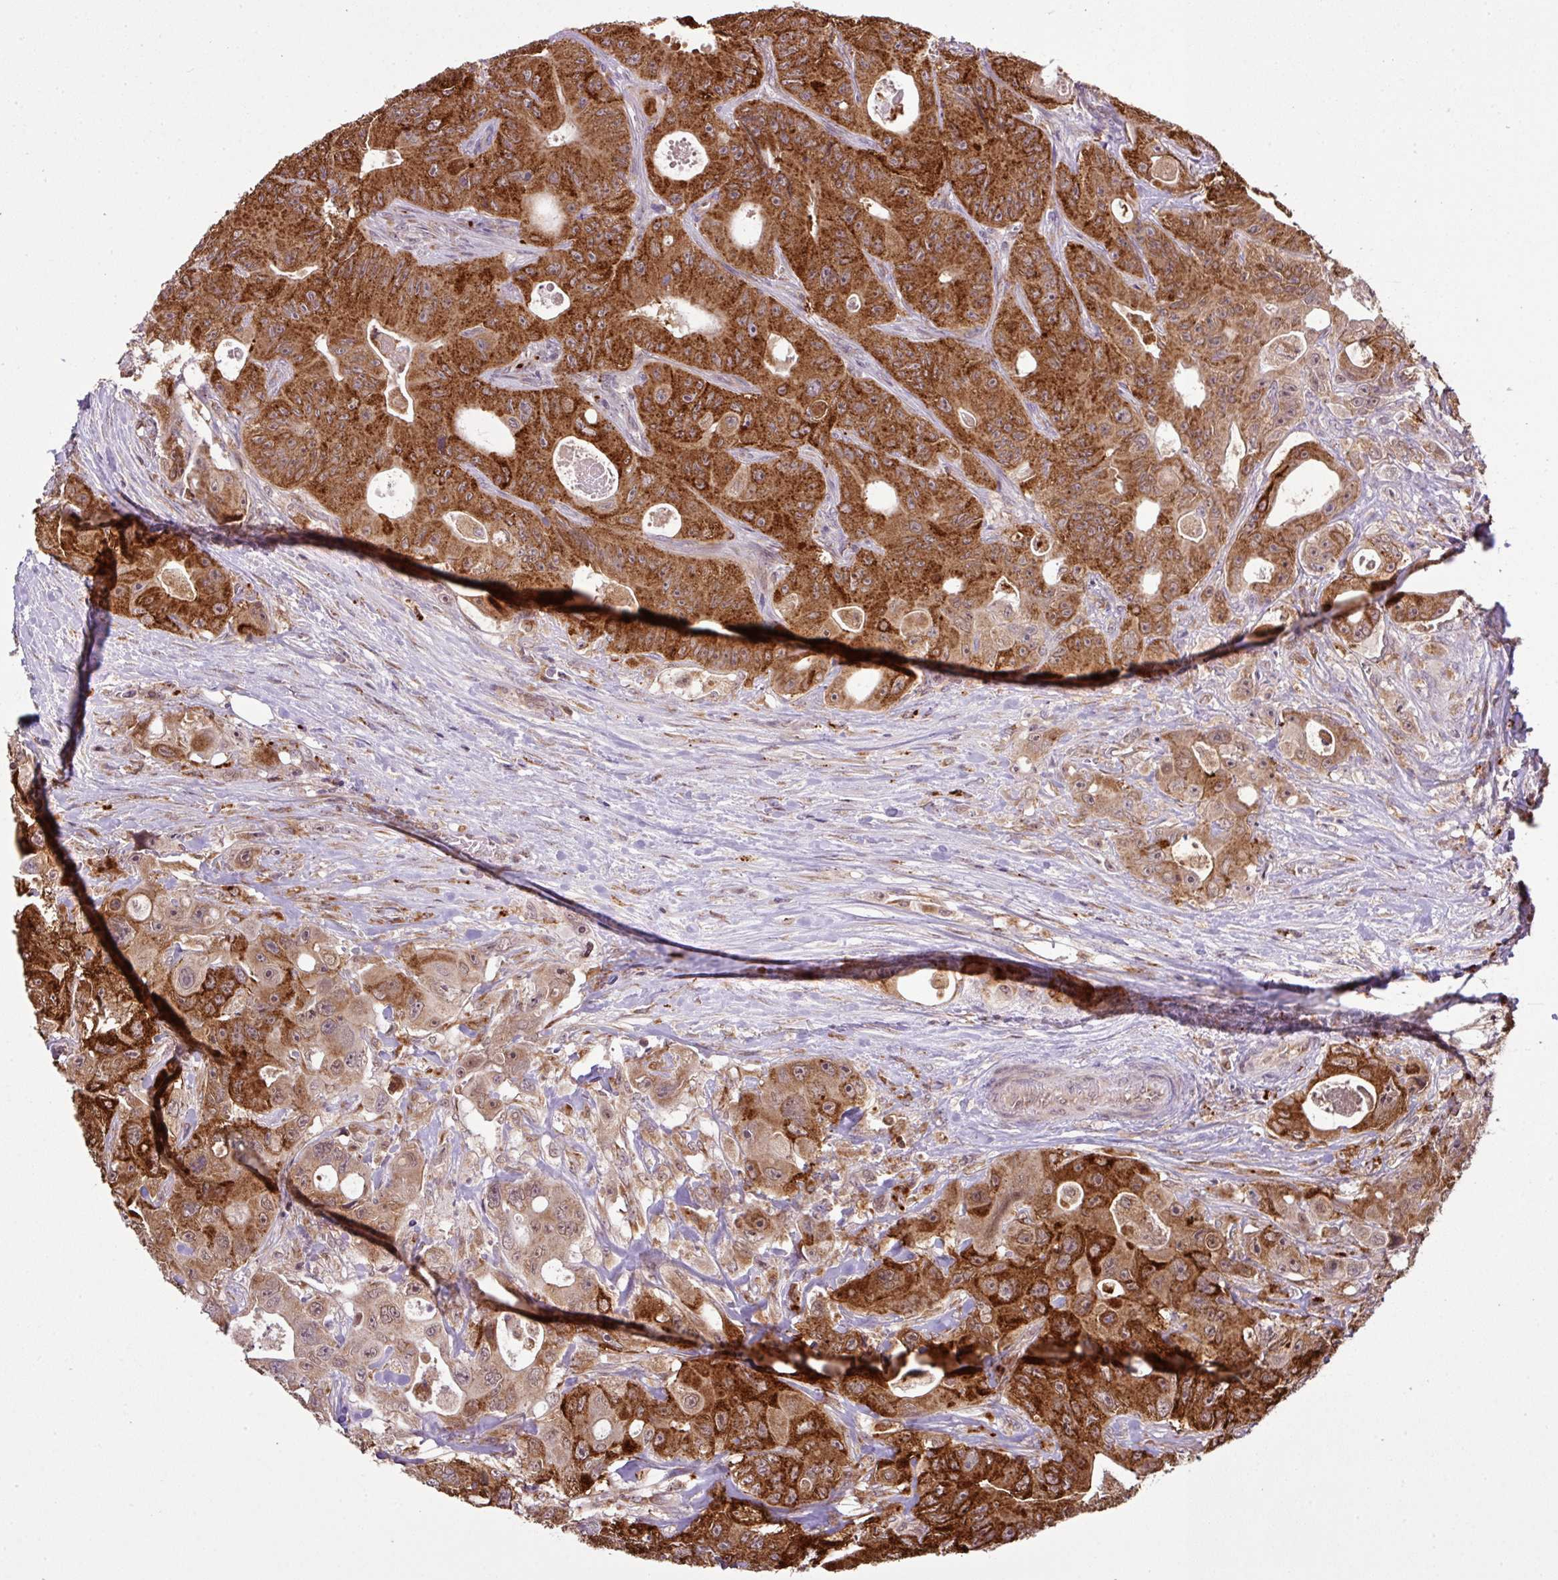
{"staining": {"intensity": "strong", "quantity": ">75%", "location": "cytoplasmic/membranous"}, "tissue": "colorectal cancer", "cell_type": "Tumor cells", "image_type": "cancer", "snomed": [{"axis": "morphology", "description": "Adenocarcinoma, NOS"}, {"axis": "topography", "description": "Colon"}], "caption": "Colorectal cancer was stained to show a protein in brown. There is high levels of strong cytoplasmic/membranous positivity in approximately >75% of tumor cells. The protein is stained brown, and the nuclei are stained in blue (DAB IHC with brightfield microscopy, high magnification).", "gene": "SMCO4", "patient": {"sex": "female", "age": 46}}